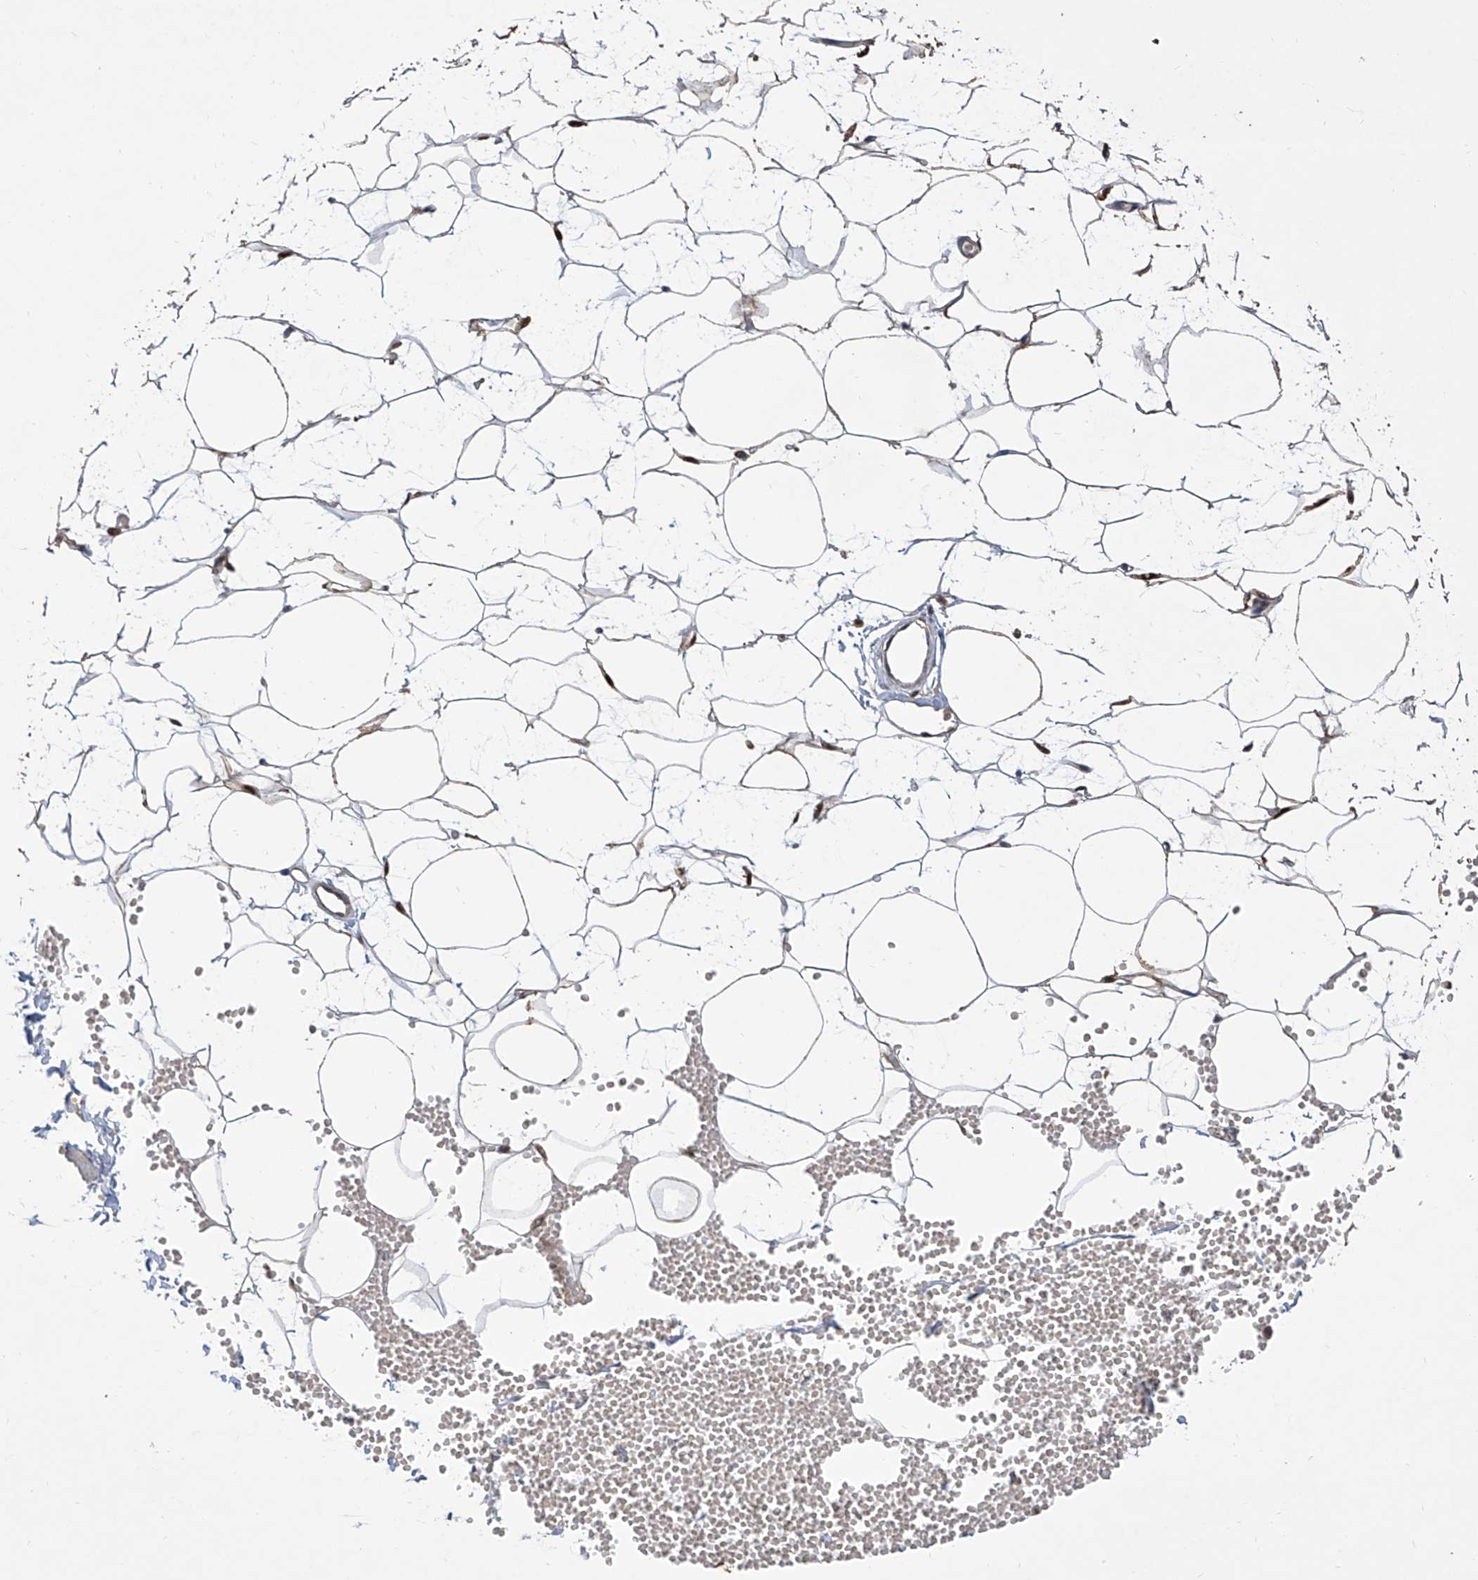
{"staining": {"intensity": "moderate", "quantity": ">75%", "location": "cytoplasmic/membranous,nuclear"}, "tissue": "adipose tissue", "cell_type": "Adipocytes", "image_type": "normal", "snomed": [{"axis": "morphology", "description": "Normal tissue, NOS"}, {"axis": "topography", "description": "Breast"}], "caption": "IHC image of normal adipose tissue stained for a protein (brown), which reveals medium levels of moderate cytoplasmic/membranous,nuclear expression in about >75% of adipocytes.", "gene": "HOXC8", "patient": {"sex": "female", "age": 23}}